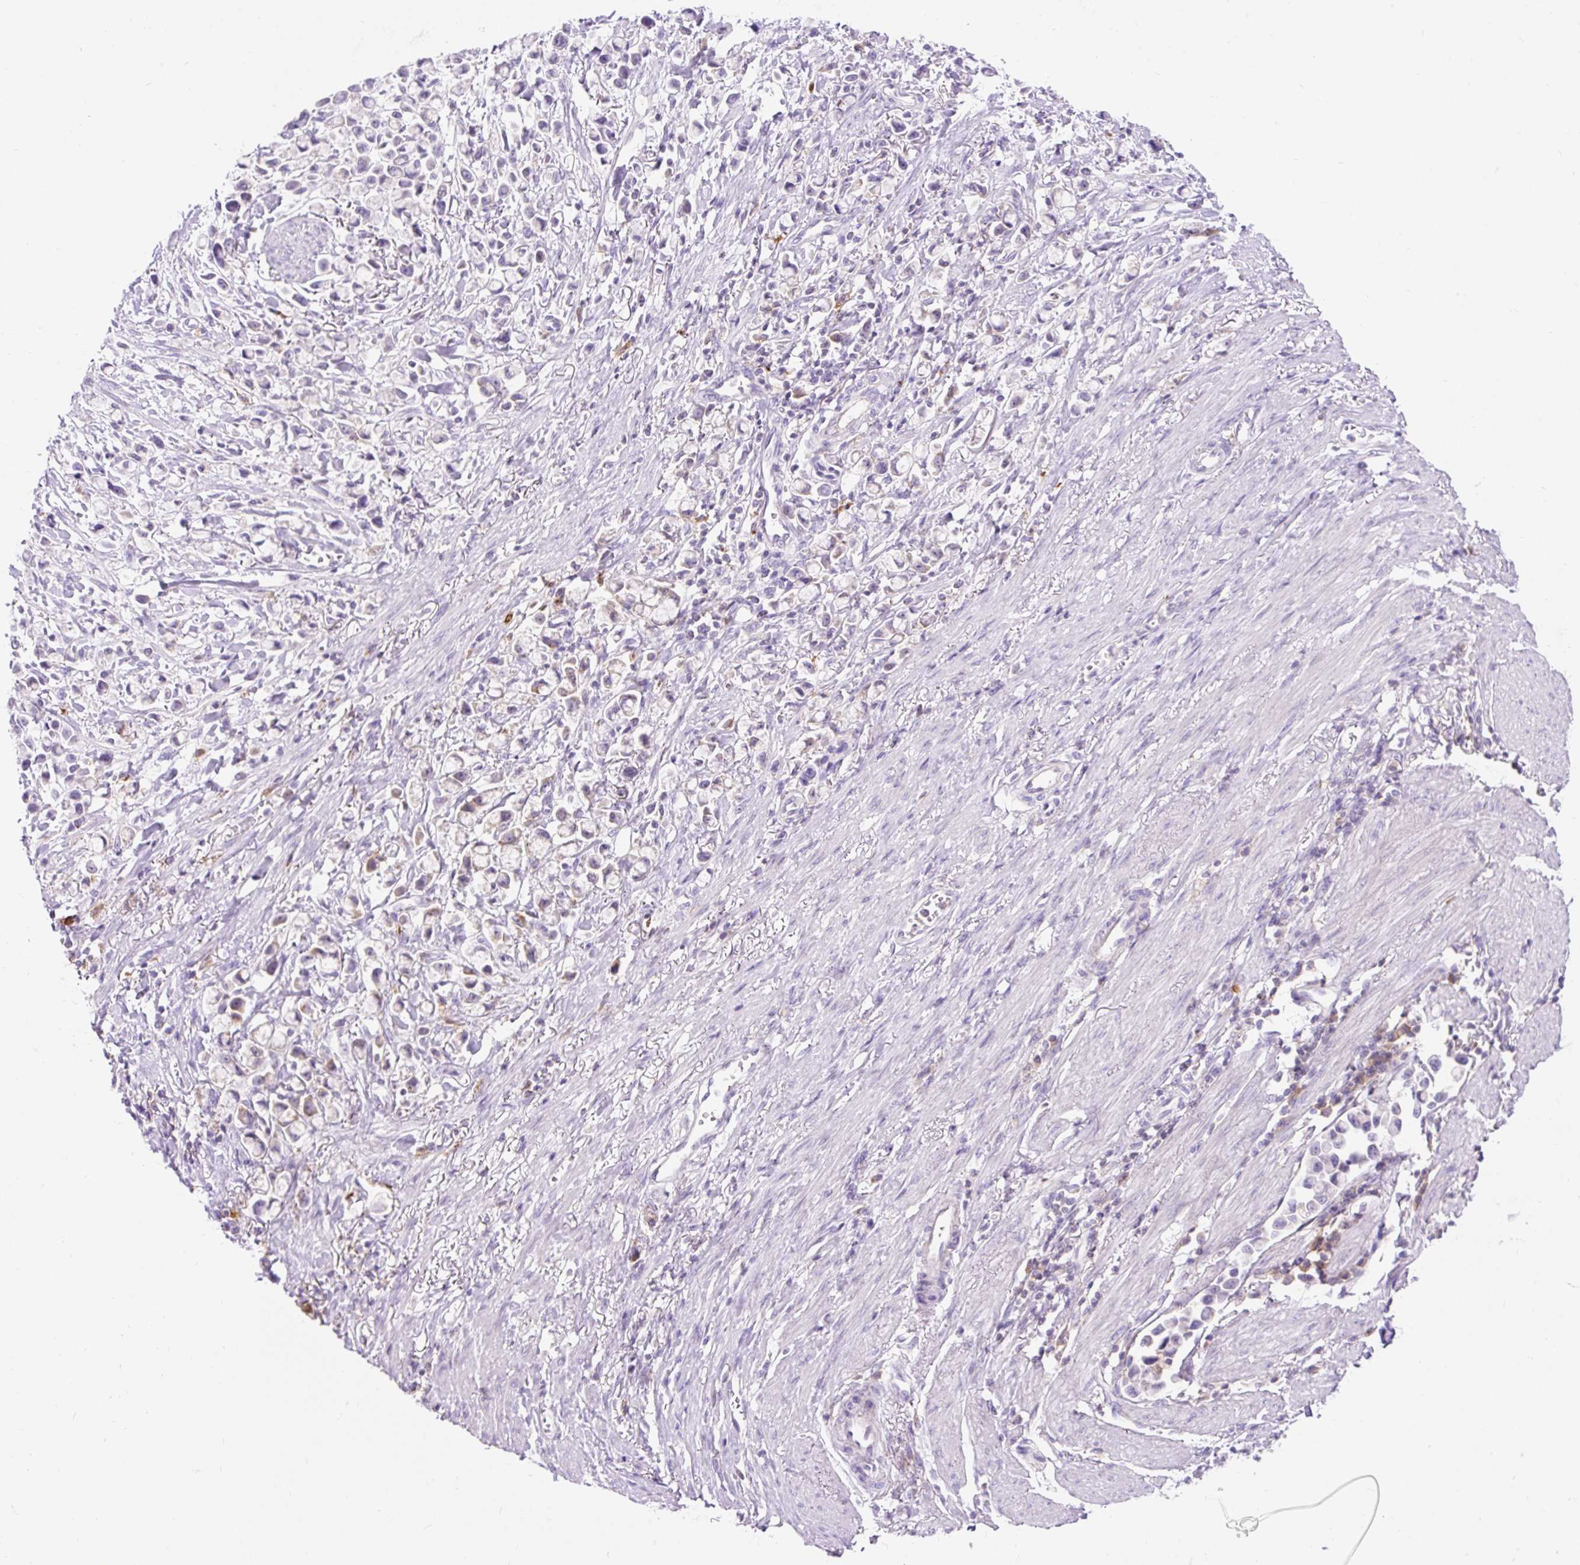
{"staining": {"intensity": "negative", "quantity": "none", "location": "none"}, "tissue": "stomach cancer", "cell_type": "Tumor cells", "image_type": "cancer", "snomed": [{"axis": "morphology", "description": "Adenocarcinoma, NOS"}, {"axis": "topography", "description": "Stomach"}], "caption": "Protein analysis of stomach cancer (adenocarcinoma) demonstrates no significant staining in tumor cells. (DAB immunohistochemistry (IHC), high magnification).", "gene": "TMEM150C", "patient": {"sex": "female", "age": 81}}